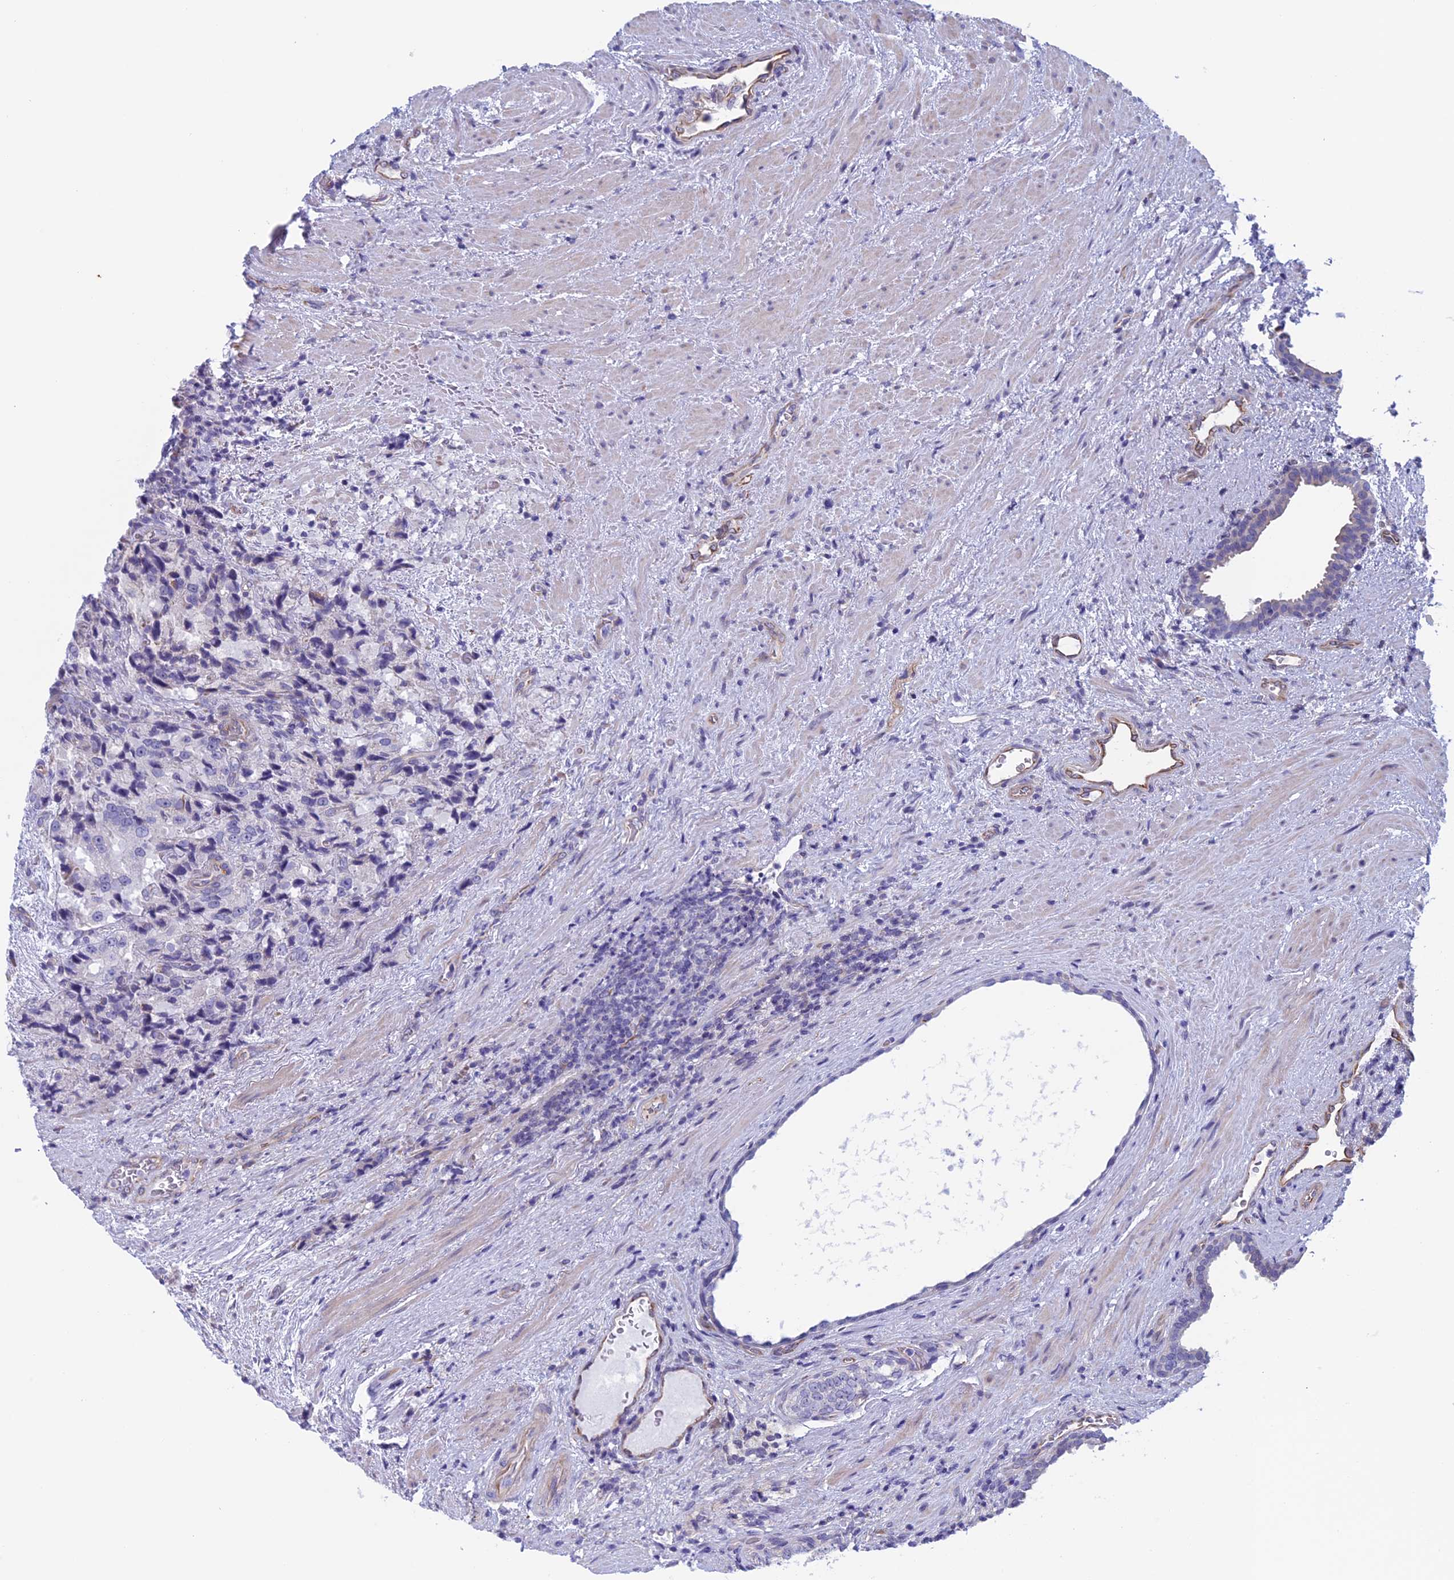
{"staining": {"intensity": "negative", "quantity": "none", "location": "none"}, "tissue": "prostate cancer", "cell_type": "Tumor cells", "image_type": "cancer", "snomed": [{"axis": "morphology", "description": "Adenocarcinoma, High grade"}, {"axis": "topography", "description": "Prostate"}], "caption": "High power microscopy photomicrograph of an immunohistochemistry (IHC) histopathology image of prostate cancer, revealing no significant staining in tumor cells.", "gene": "BCL2L10", "patient": {"sex": "male", "age": 70}}